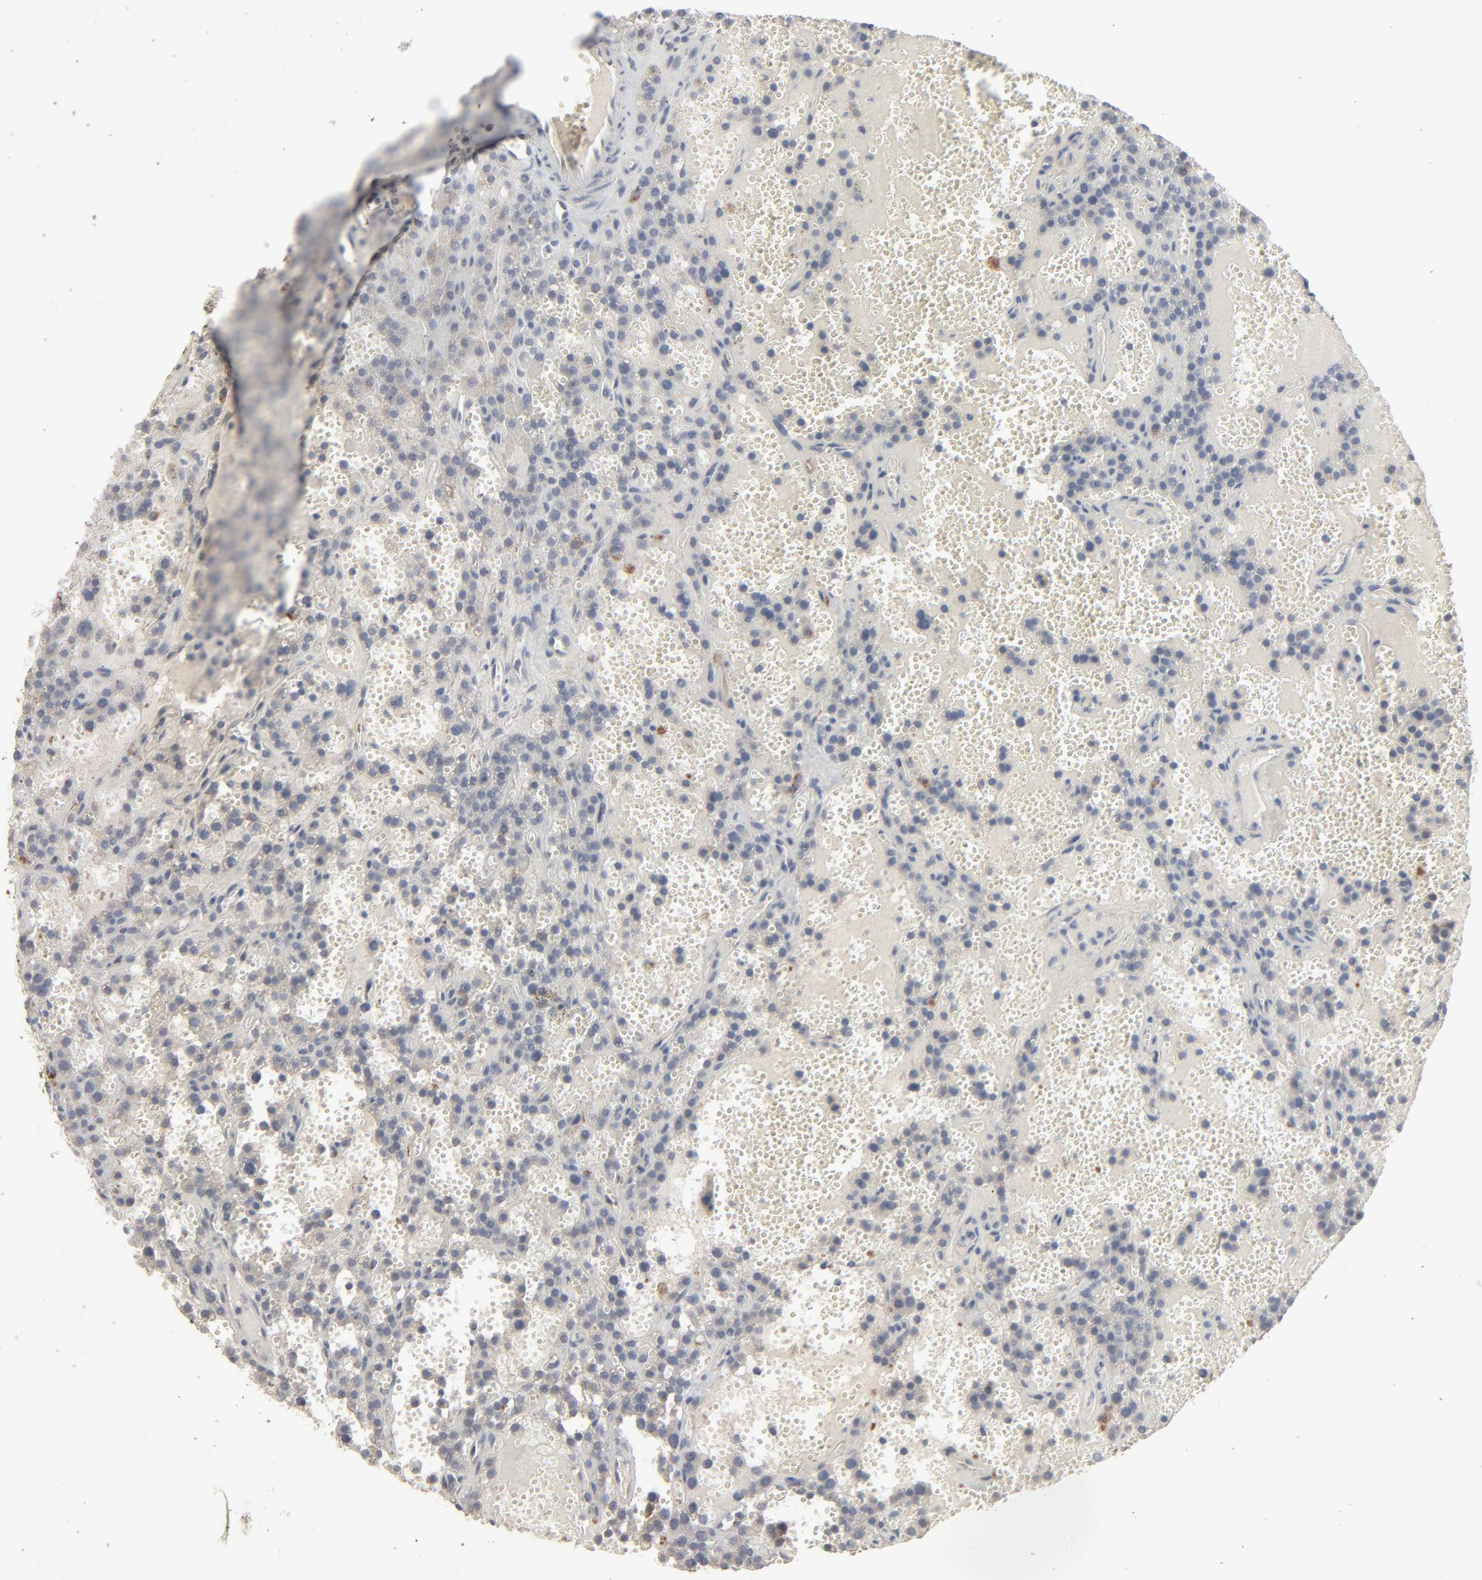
{"staining": {"intensity": "negative", "quantity": "none", "location": "none"}, "tissue": "parathyroid gland", "cell_type": "Glandular cells", "image_type": "normal", "snomed": [{"axis": "morphology", "description": "Normal tissue, NOS"}, {"axis": "topography", "description": "Parathyroid gland"}], "caption": "This is an immunohistochemistry (IHC) micrograph of normal human parathyroid gland. There is no expression in glandular cells.", "gene": "JAM3", "patient": {"sex": "male", "age": 25}}